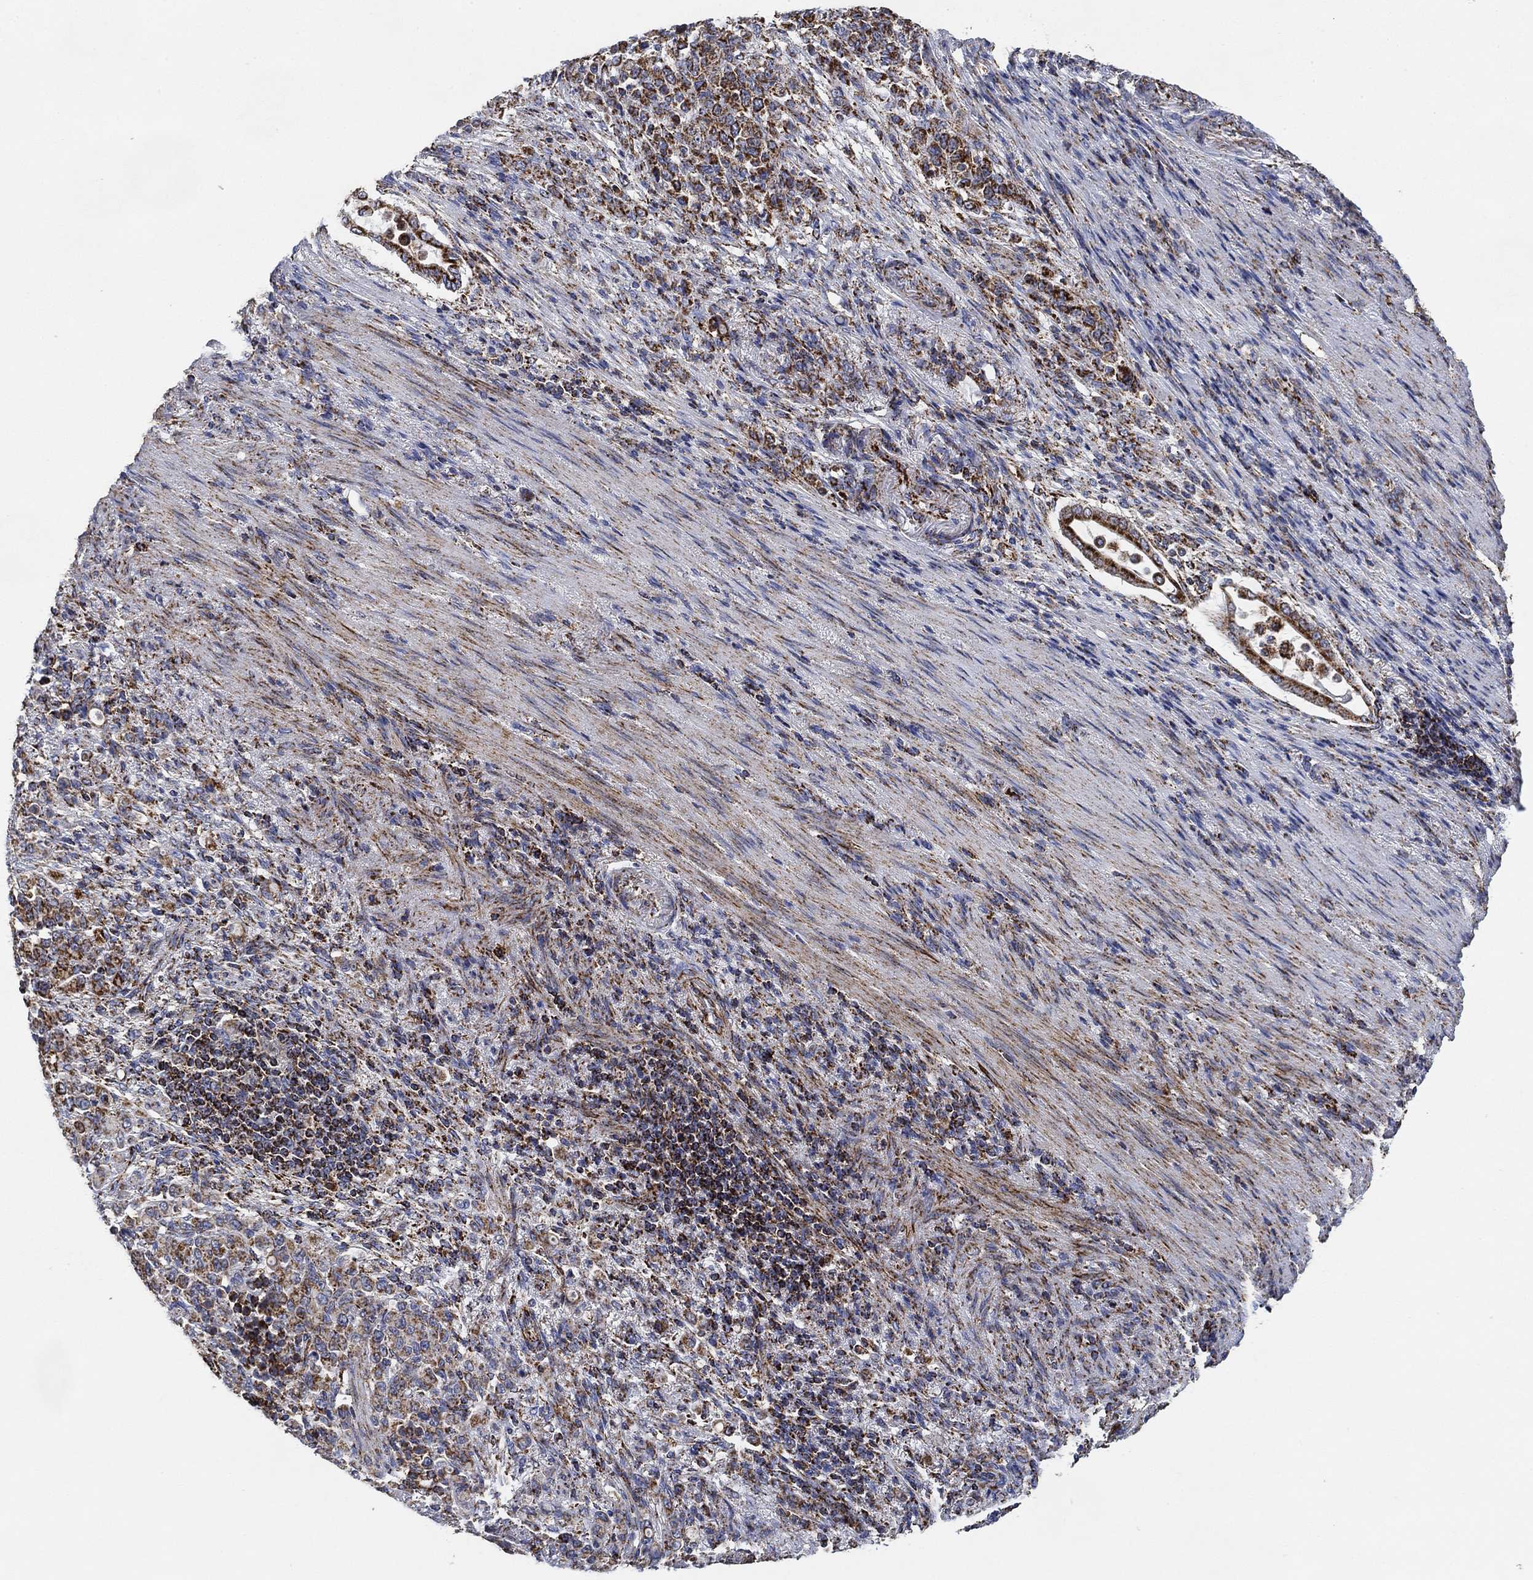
{"staining": {"intensity": "moderate", "quantity": "<25%", "location": "cytoplasmic/membranous"}, "tissue": "stomach cancer", "cell_type": "Tumor cells", "image_type": "cancer", "snomed": [{"axis": "morphology", "description": "Normal tissue, NOS"}, {"axis": "morphology", "description": "Adenocarcinoma, NOS"}, {"axis": "topography", "description": "Stomach"}], "caption": "Stomach adenocarcinoma stained with immunohistochemistry (IHC) demonstrates moderate cytoplasmic/membranous expression in approximately <25% of tumor cells.", "gene": "NDUFS3", "patient": {"sex": "female", "age": 79}}